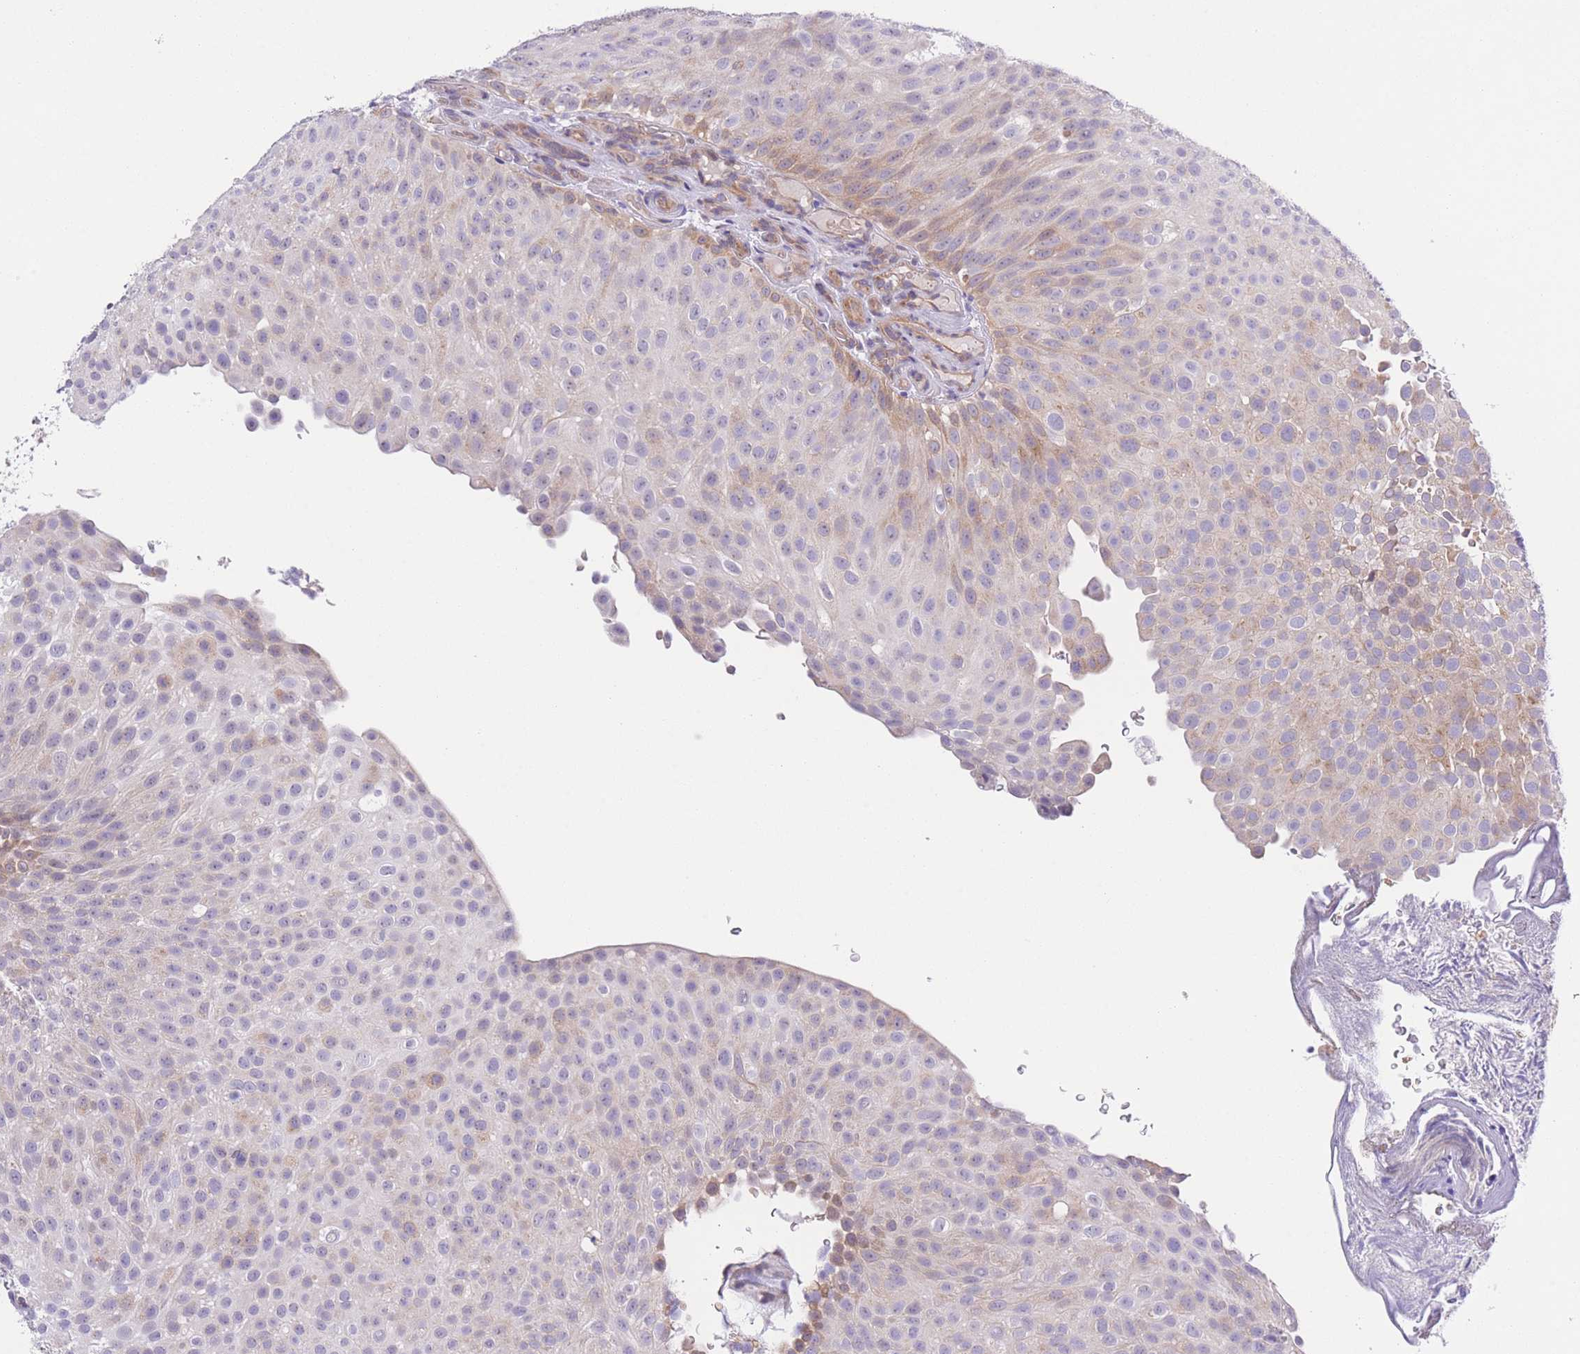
{"staining": {"intensity": "weak", "quantity": "25%-75%", "location": "cytoplasmic/membranous"}, "tissue": "urothelial cancer", "cell_type": "Tumor cells", "image_type": "cancer", "snomed": [{"axis": "morphology", "description": "Urothelial carcinoma, Low grade"}, {"axis": "topography", "description": "Urinary bladder"}], "caption": "Weak cytoplasmic/membranous expression for a protein is present in about 25%-75% of tumor cells of urothelial cancer using immunohistochemistry.", "gene": "WWOX", "patient": {"sex": "male", "age": 78}}